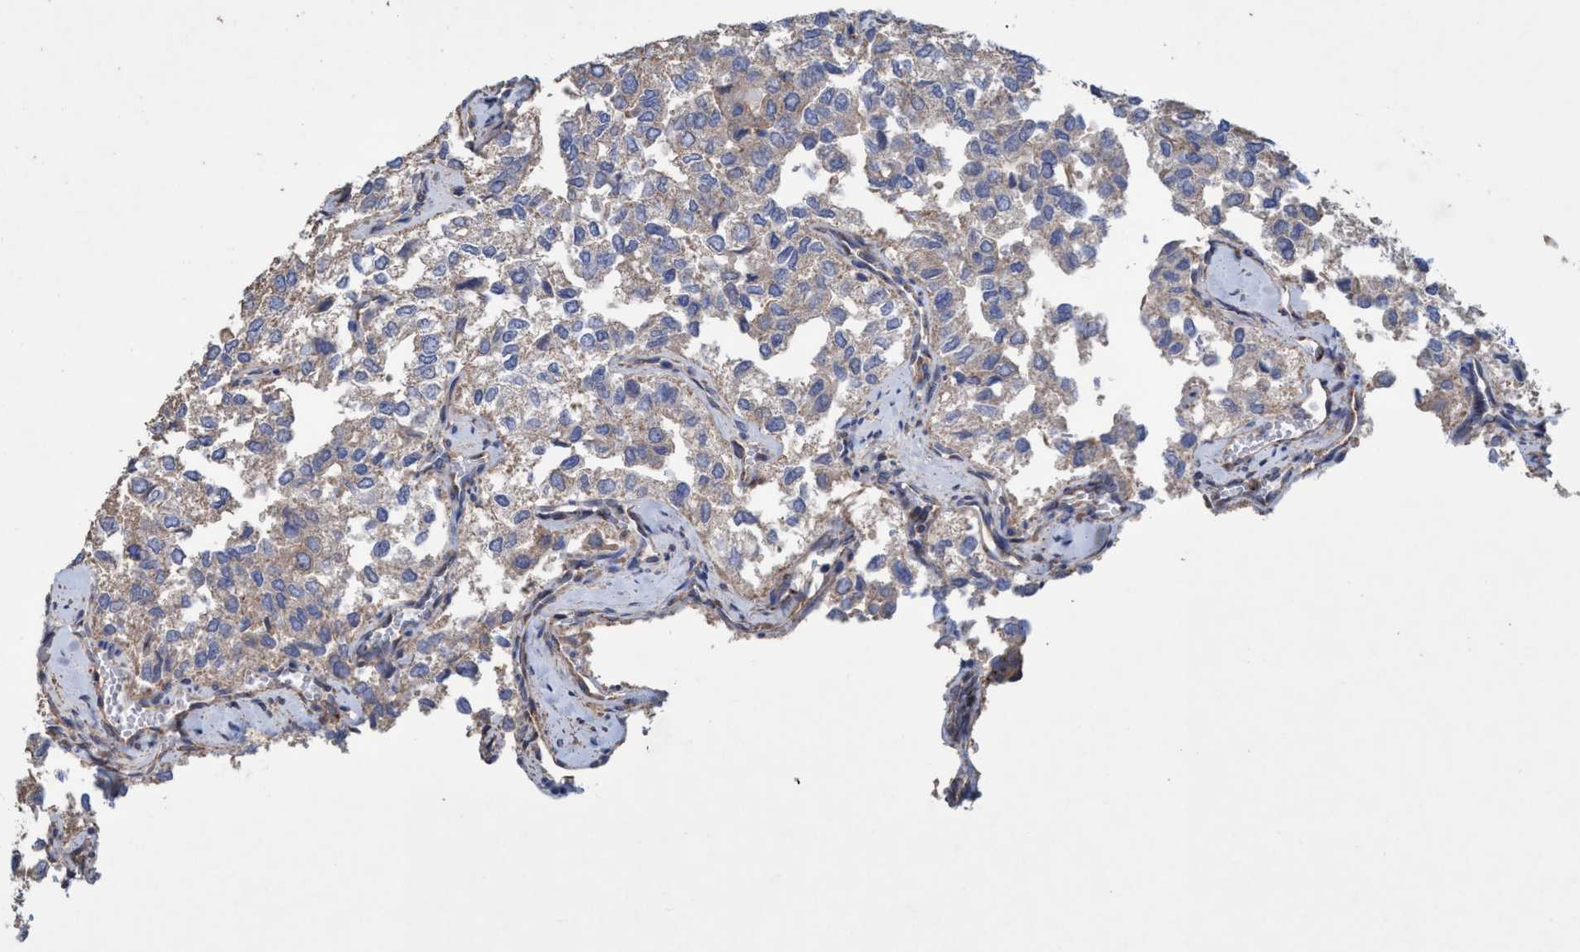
{"staining": {"intensity": "weak", "quantity": "<25%", "location": "cytoplasmic/membranous"}, "tissue": "thyroid cancer", "cell_type": "Tumor cells", "image_type": "cancer", "snomed": [{"axis": "morphology", "description": "Follicular adenoma carcinoma, NOS"}, {"axis": "topography", "description": "Thyroid gland"}], "caption": "This micrograph is of thyroid follicular adenoma carcinoma stained with IHC to label a protein in brown with the nuclei are counter-stained blue. There is no expression in tumor cells.", "gene": "BICD2", "patient": {"sex": "male", "age": 75}}